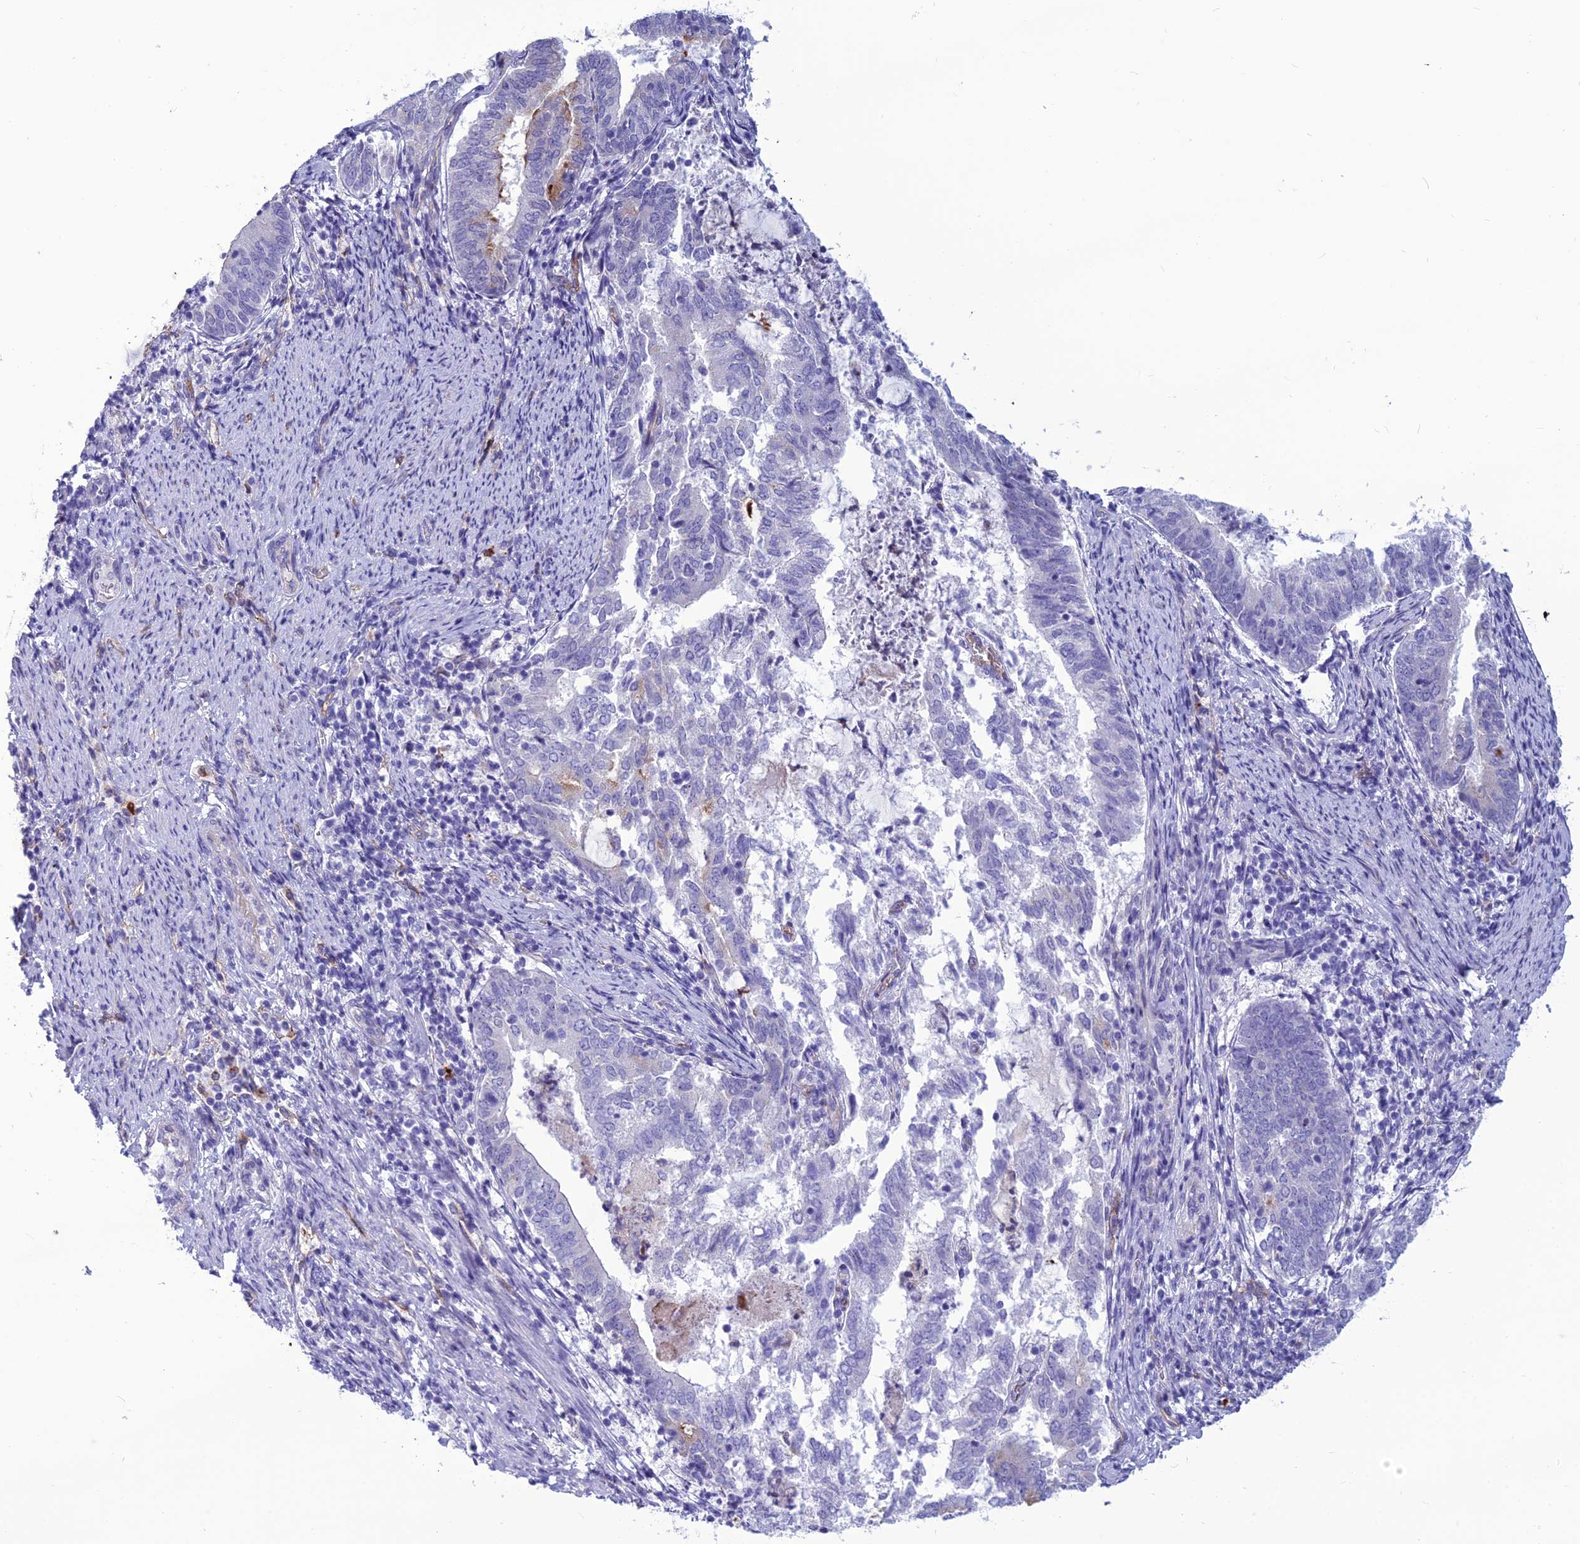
{"staining": {"intensity": "negative", "quantity": "none", "location": "none"}, "tissue": "endometrial cancer", "cell_type": "Tumor cells", "image_type": "cancer", "snomed": [{"axis": "morphology", "description": "Adenocarcinoma, NOS"}, {"axis": "topography", "description": "Endometrium"}], "caption": "A micrograph of endometrial adenocarcinoma stained for a protein demonstrates no brown staining in tumor cells. (DAB (3,3'-diaminobenzidine) immunohistochemistry visualized using brightfield microscopy, high magnification).", "gene": "BBS7", "patient": {"sex": "female", "age": 80}}